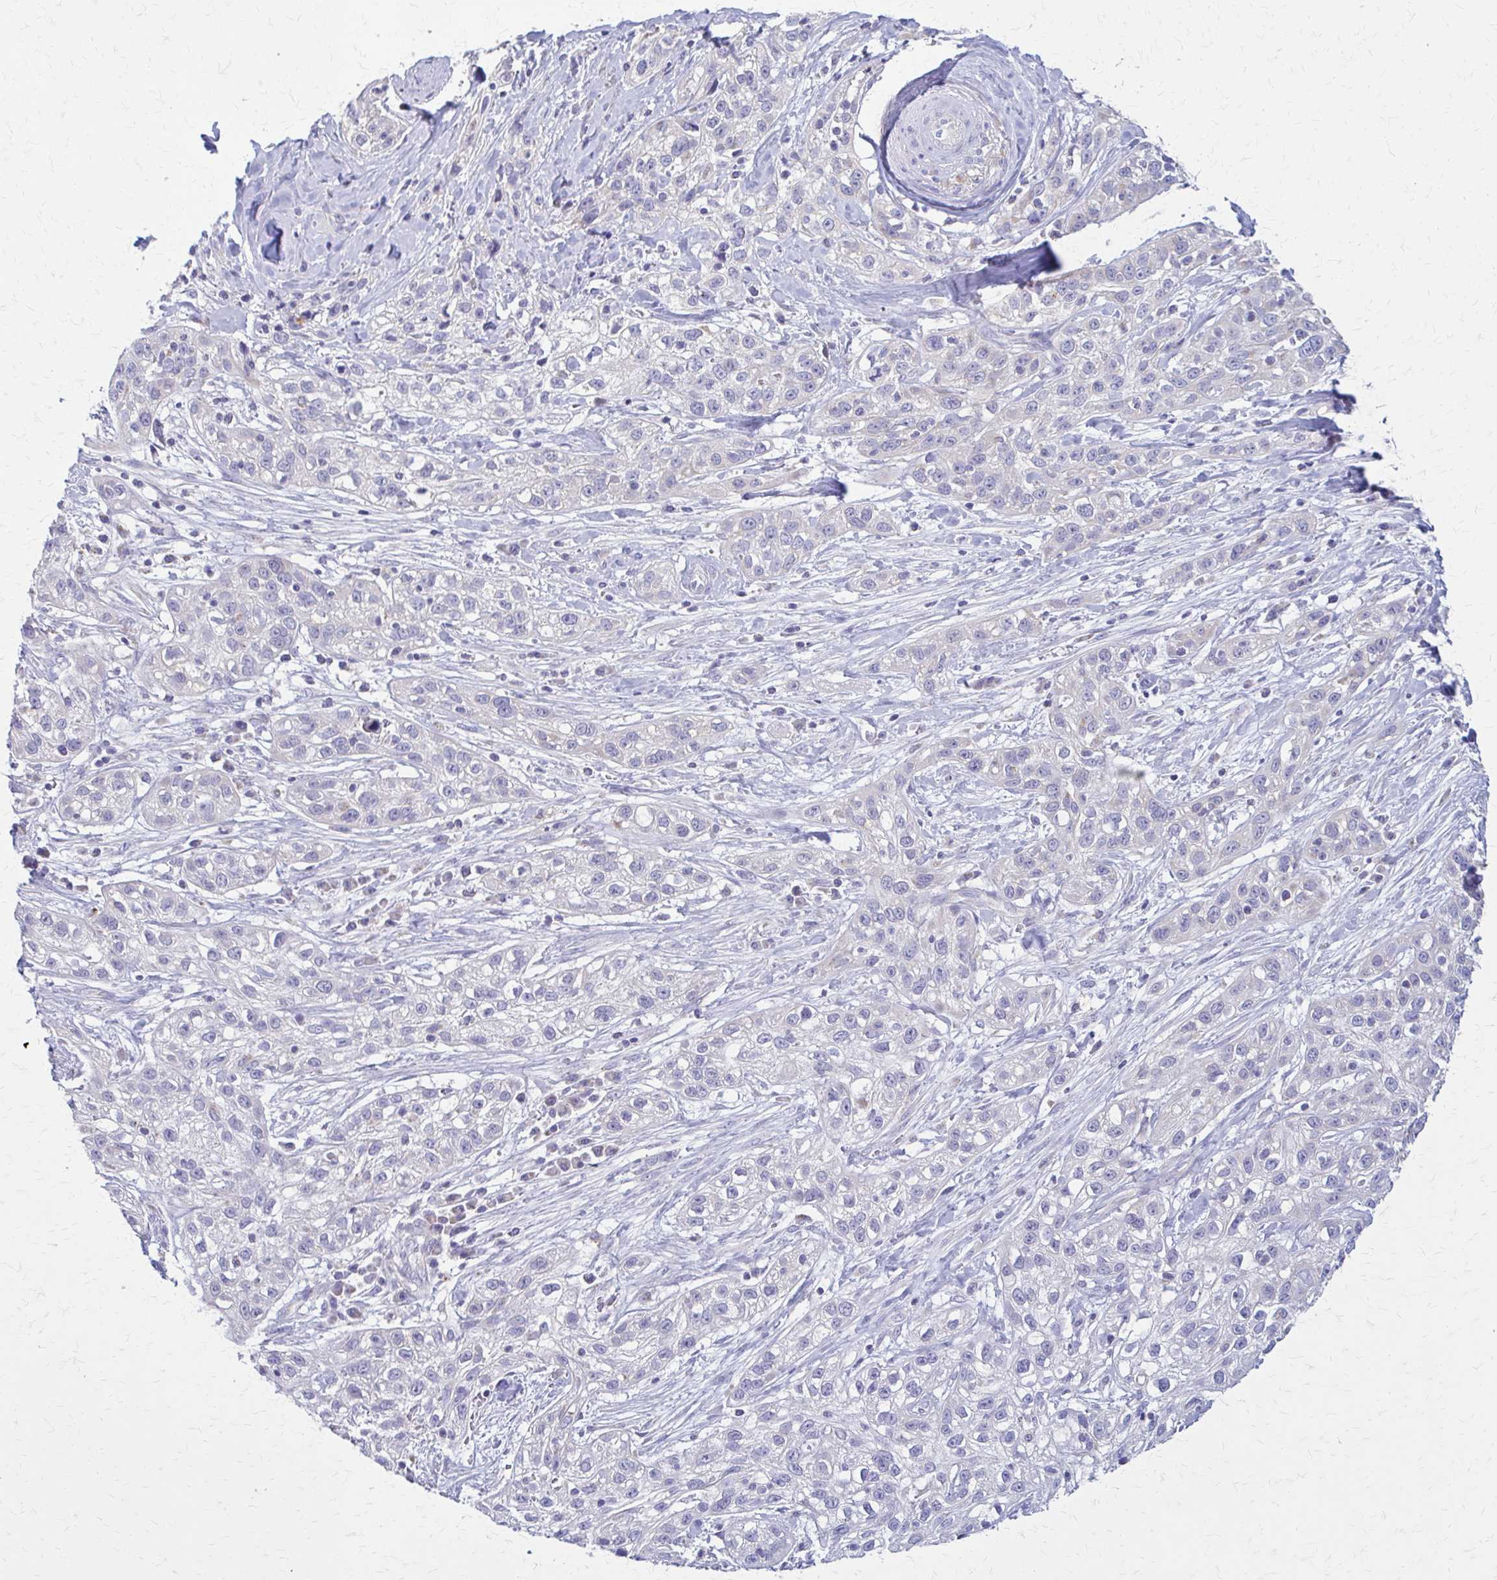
{"staining": {"intensity": "negative", "quantity": "none", "location": "none"}, "tissue": "skin cancer", "cell_type": "Tumor cells", "image_type": "cancer", "snomed": [{"axis": "morphology", "description": "Squamous cell carcinoma, NOS"}, {"axis": "topography", "description": "Skin"}], "caption": "Image shows no protein positivity in tumor cells of skin cancer (squamous cell carcinoma) tissue.", "gene": "SAMD13", "patient": {"sex": "male", "age": 82}}